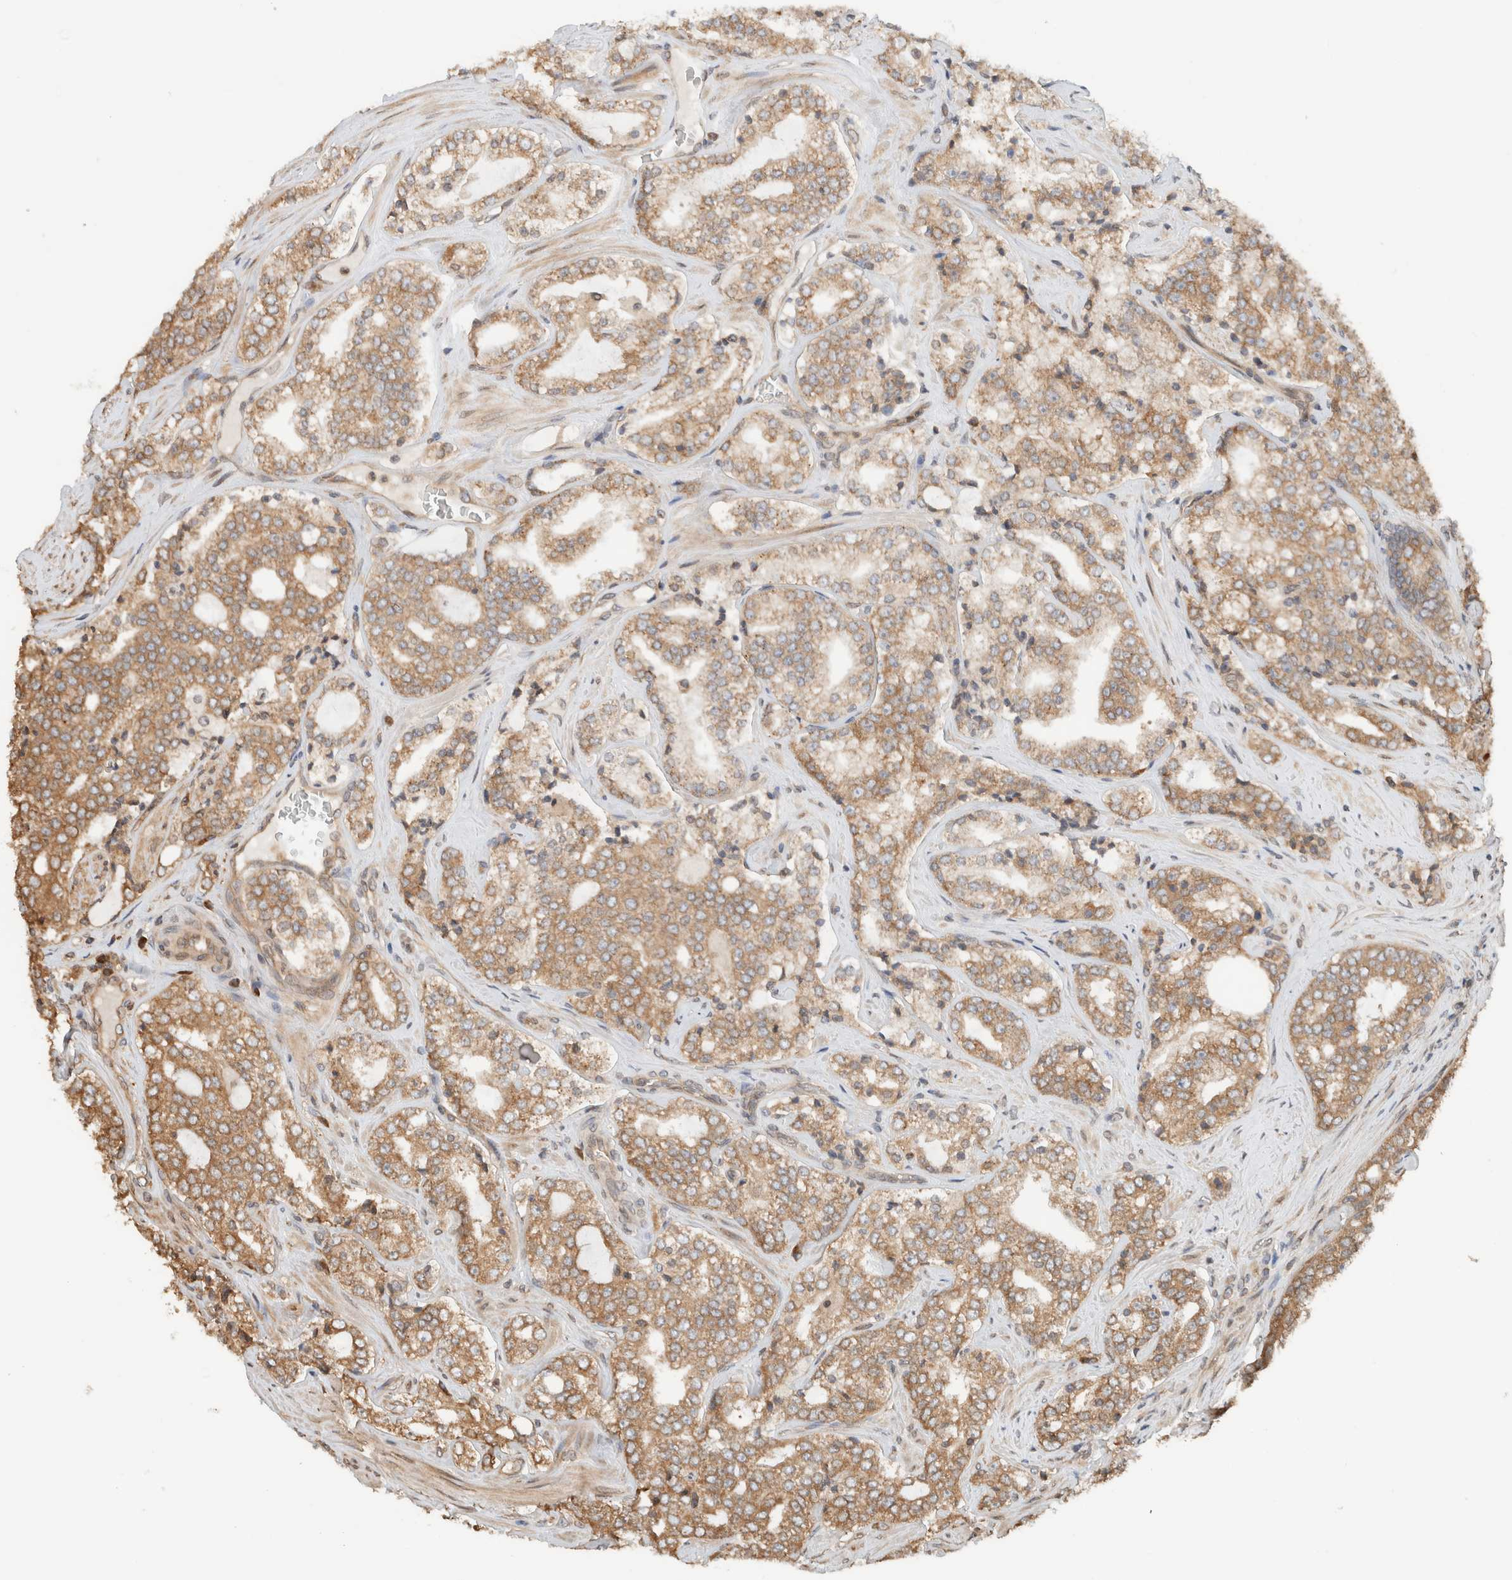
{"staining": {"intensity": "moderate", "quantity": ">75%", "location": "cytoplasmic/membranous"}, "tissue": "prostate cancer", "cell_type": "Tumor cells", "image_type": "cancer", "snomed": [{"axis": "morphology", "description": "Adenocarcinoma, High grade"}, {"axis": "topography", "description": "Prostate"}], "caption": "A high-resolution image shows immunohistochemistry staining of adenocarcinoma (high-grade) (prostate), which demonstrates moderate cytoplasmic/membranous positivity in about >75% of tumor cells.", "gene": "ARFGEF2", "patient": {"sex": "male", "age": 64}}